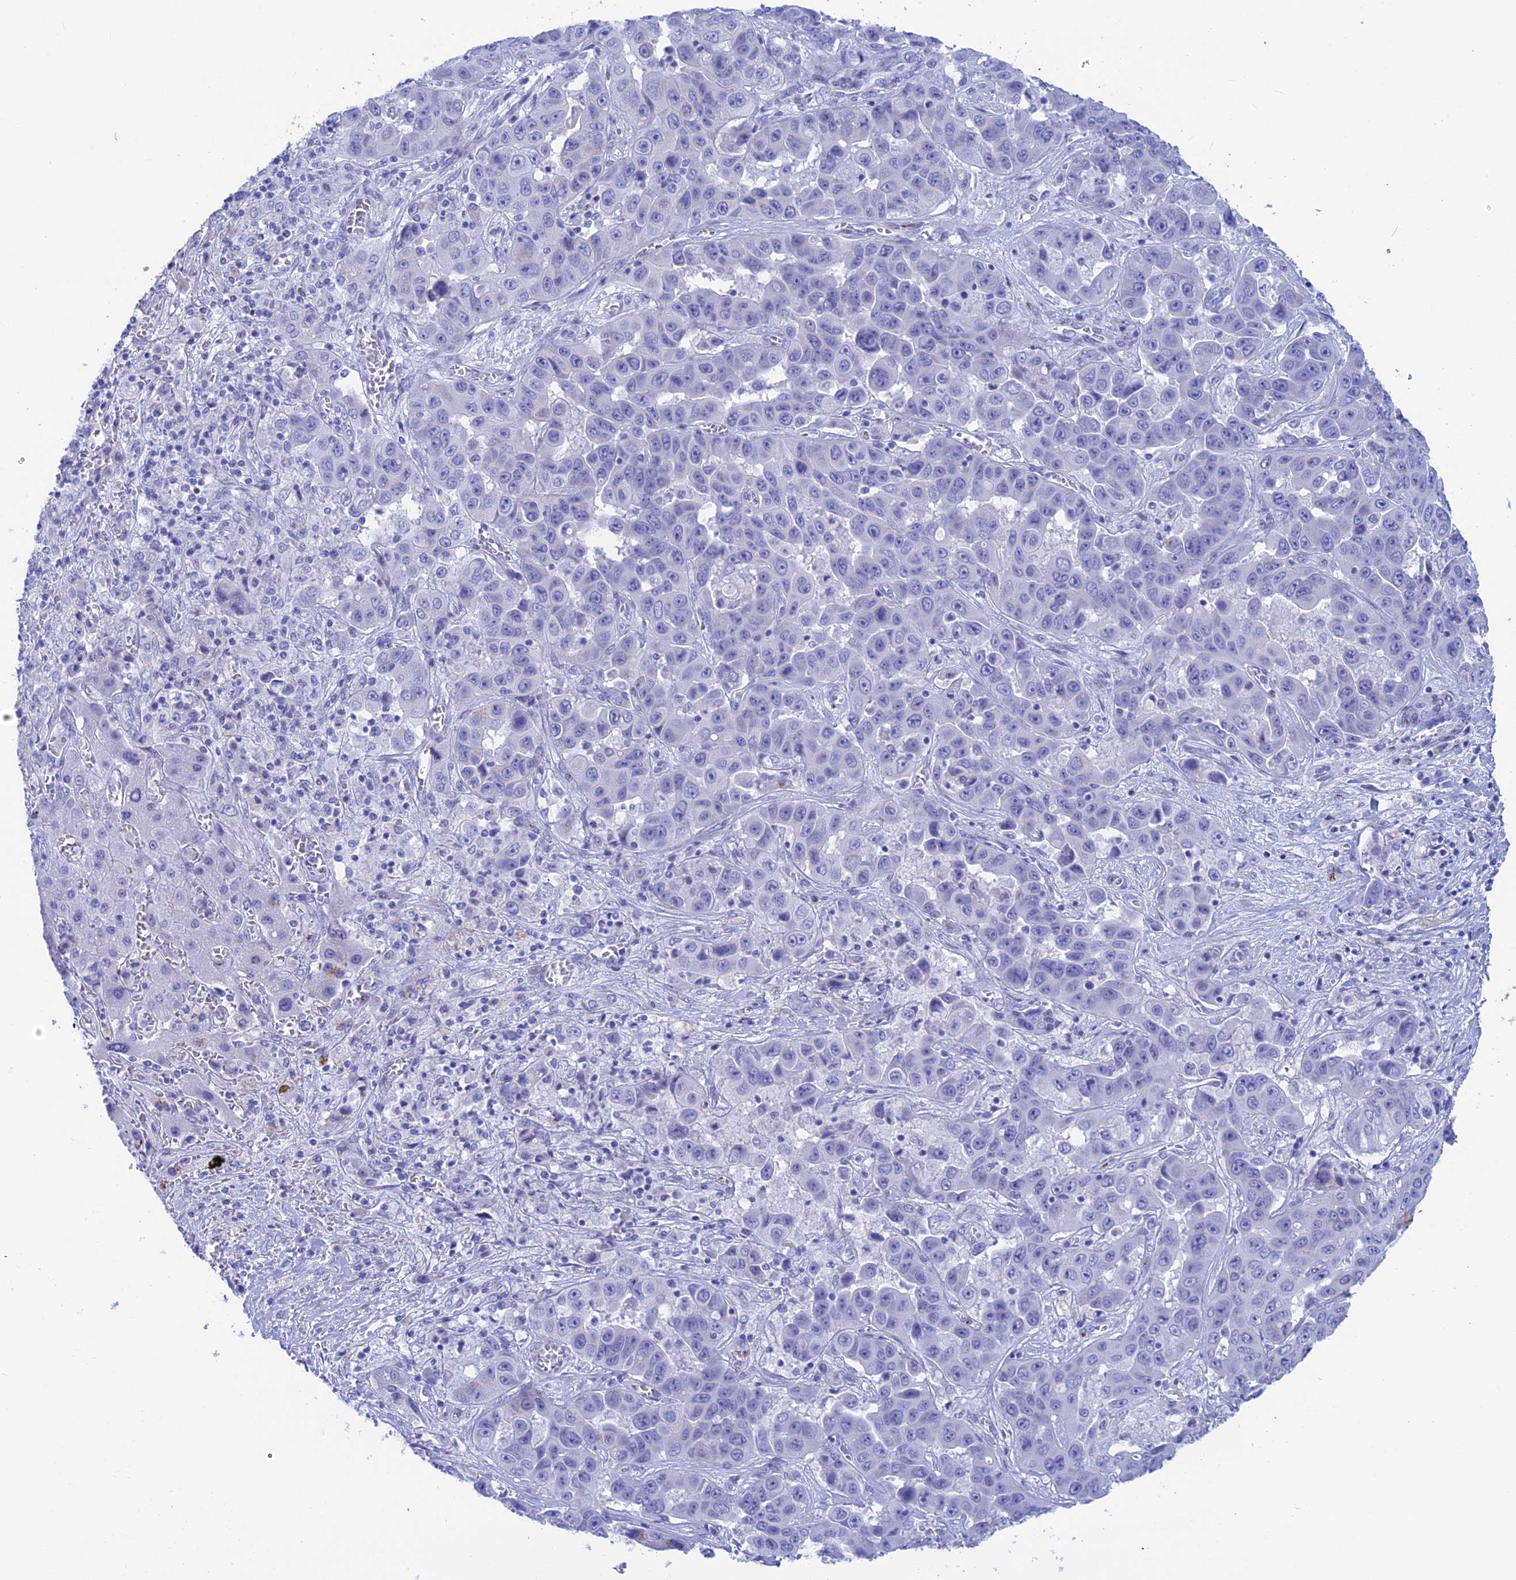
{"staining": {"intensity": "negative", "quantity": "none", "location": "none"}, "tissue": "liver cancer", "cell_type": "Tumor cells", "image_type": "cancer", "snomed": [{"axis": "morphology", "description": "Cholangiocarcinoma"}, {"axis": "topography", "description": "Liver"}], "caption": "This is an IHC photomicrograph of cholangiocarcinoma (liver). There is no staining in tumor cells.", "gene": "ERICH4", "patient": {"sex": "female", "age": 52}}